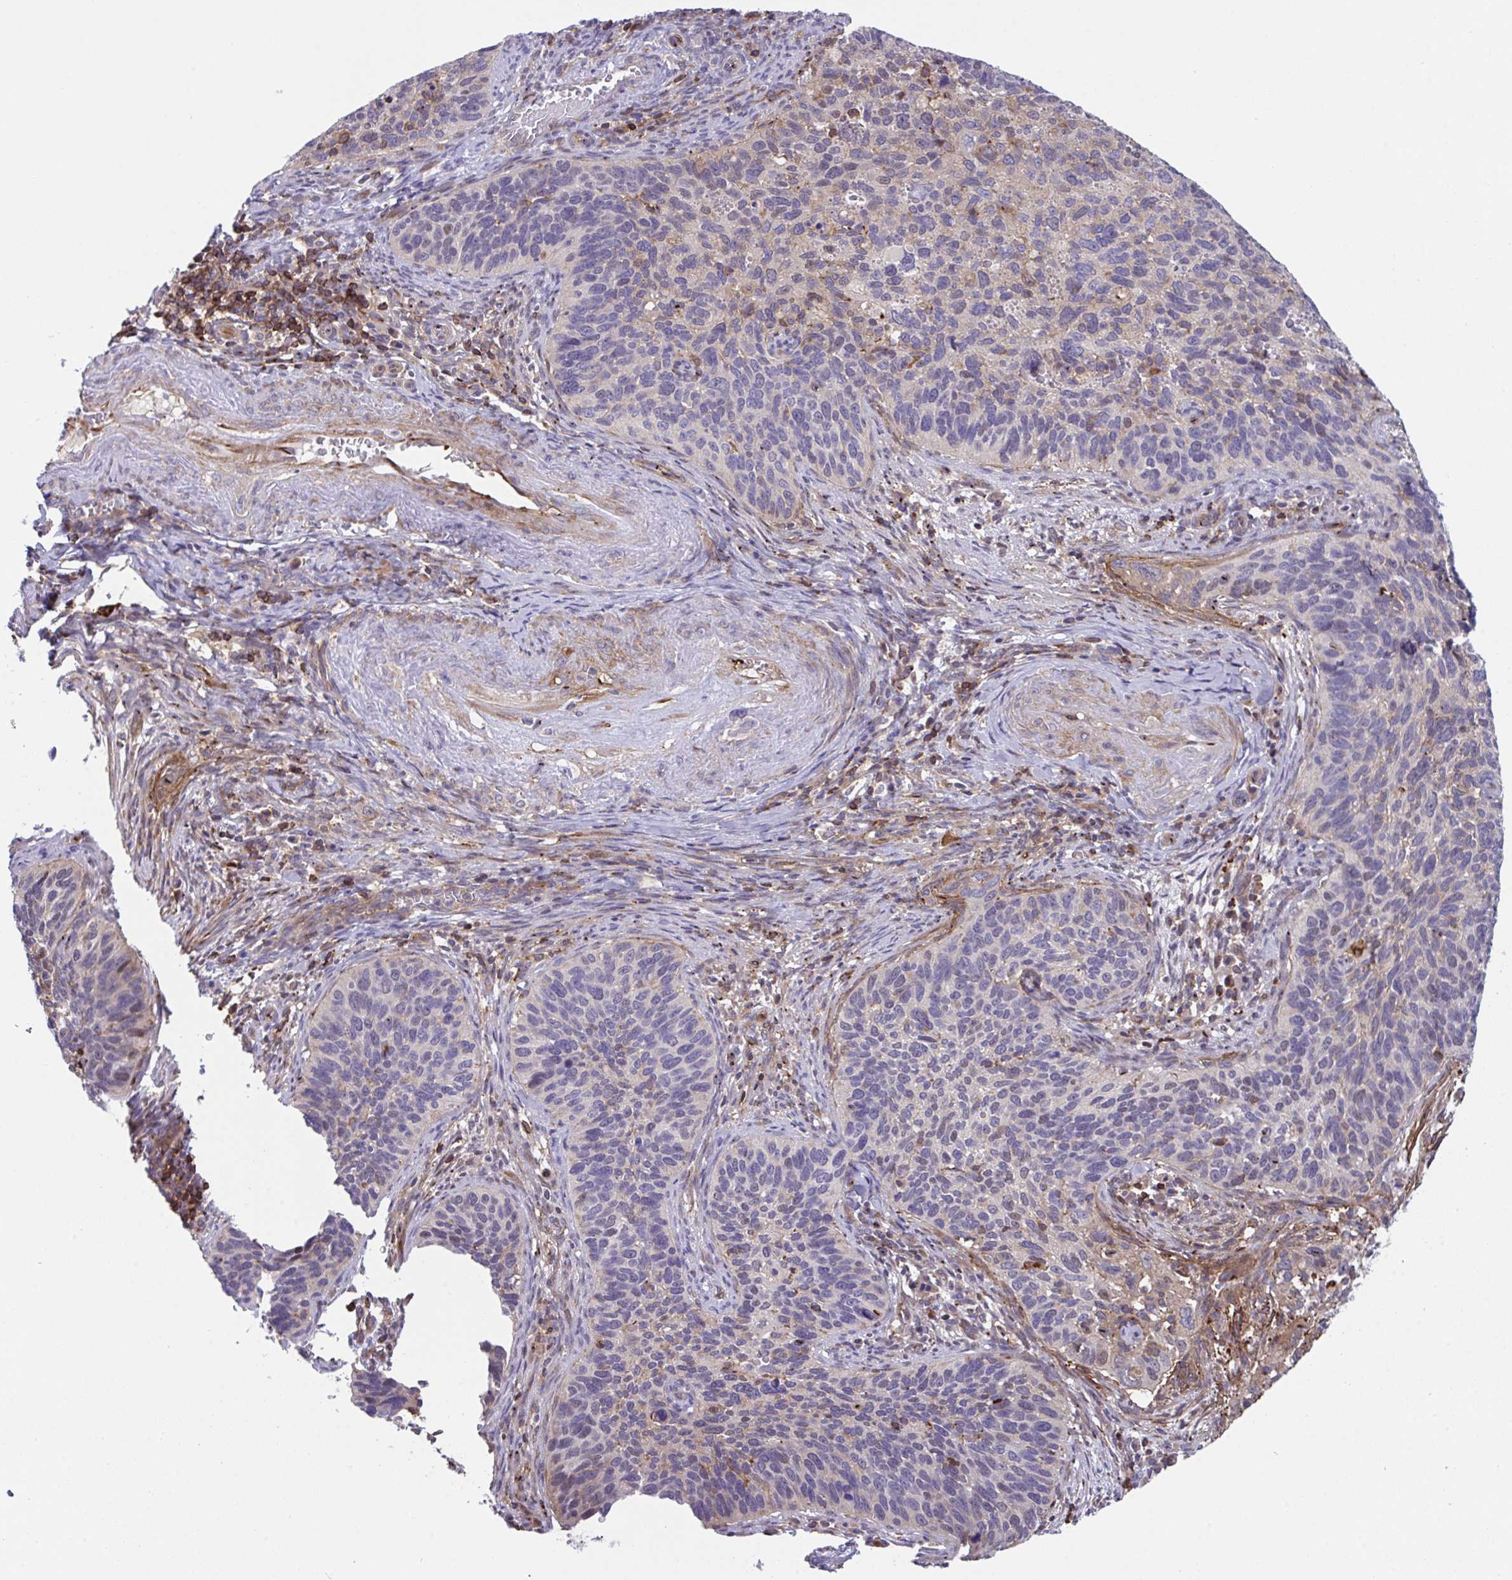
{"staining": {"intensity": "negative", "quantity": "none", "location": "none"}, "tissue": "cervical cancer", "cell_type": "Tumor cells", "image_type": "cancer", "snomed": [{"axis": "morphology", "description": "Squamous cell carcinoma, NOS"}, {"axis": "topography", "description": "Cervix"}], "caption": "This is an immunohistochemistry micrograph of human cervical cancer (squamous cell carcinoma). There is no expression in tumor cells.", "gene": "PPIH", "patient": {"sex": "female", "age": 51}}